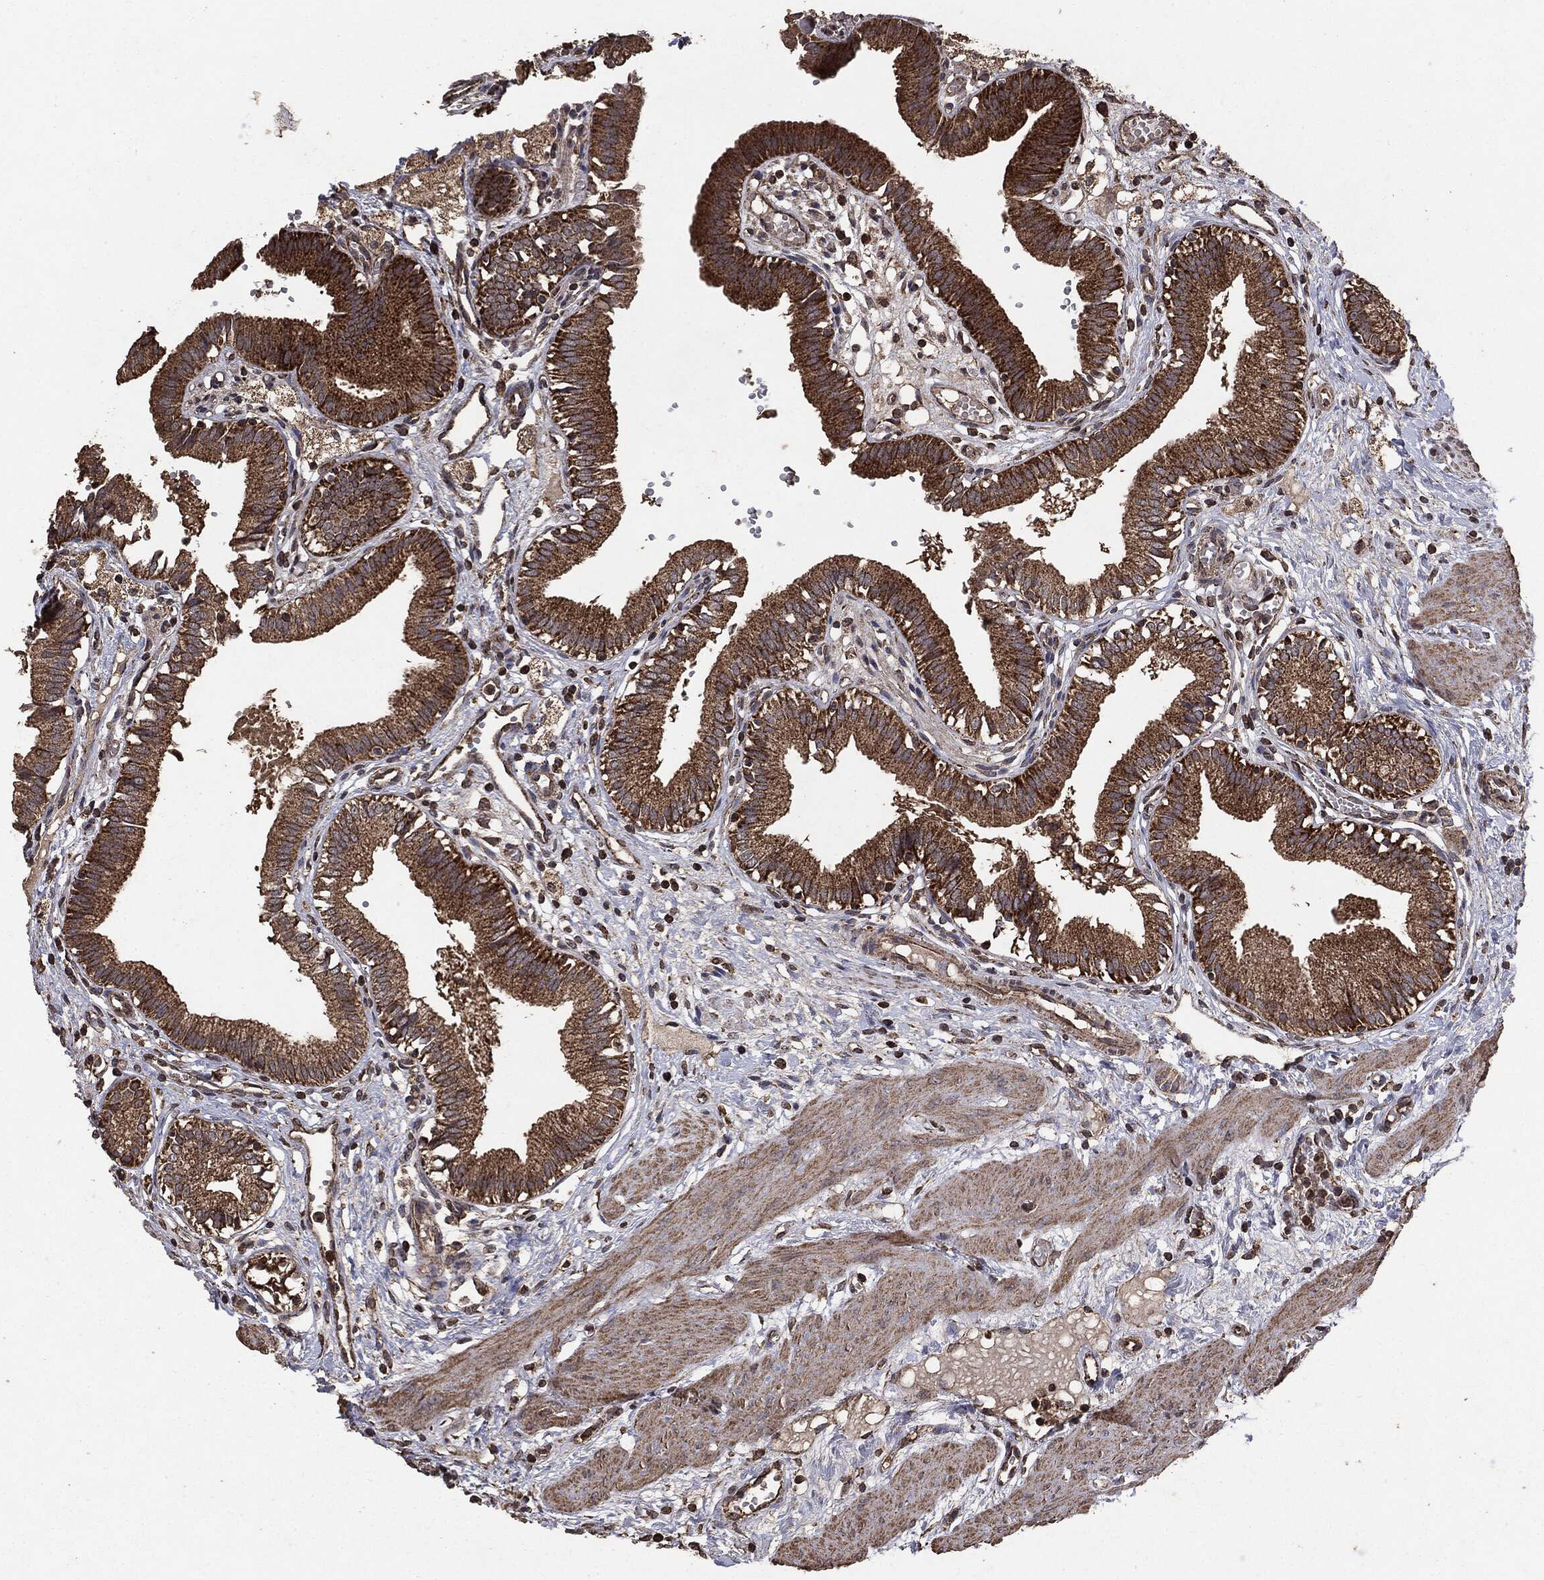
{"staining": {"intensity": "strong", "quantity": ">75%", "location": "cytoplasmic/membranous"}, "tissue": "gallbladder", "cell_type": "Glandular cells", "image_type": "normal", "snomed": [{"axis": "morphology", "description": "Normal tissue, NOS"}, {"axis": "topography", "description": "Gallbladder"}], "caption": "Immunohistochemistry (IHC) (DAB) staining of benign human gallbladder displays strong cytoplasmic/membranous protein staining in approximately >75% of glandular cells.", "gene": "MTOR", "patient": {"sex": "female", "age": 24}}